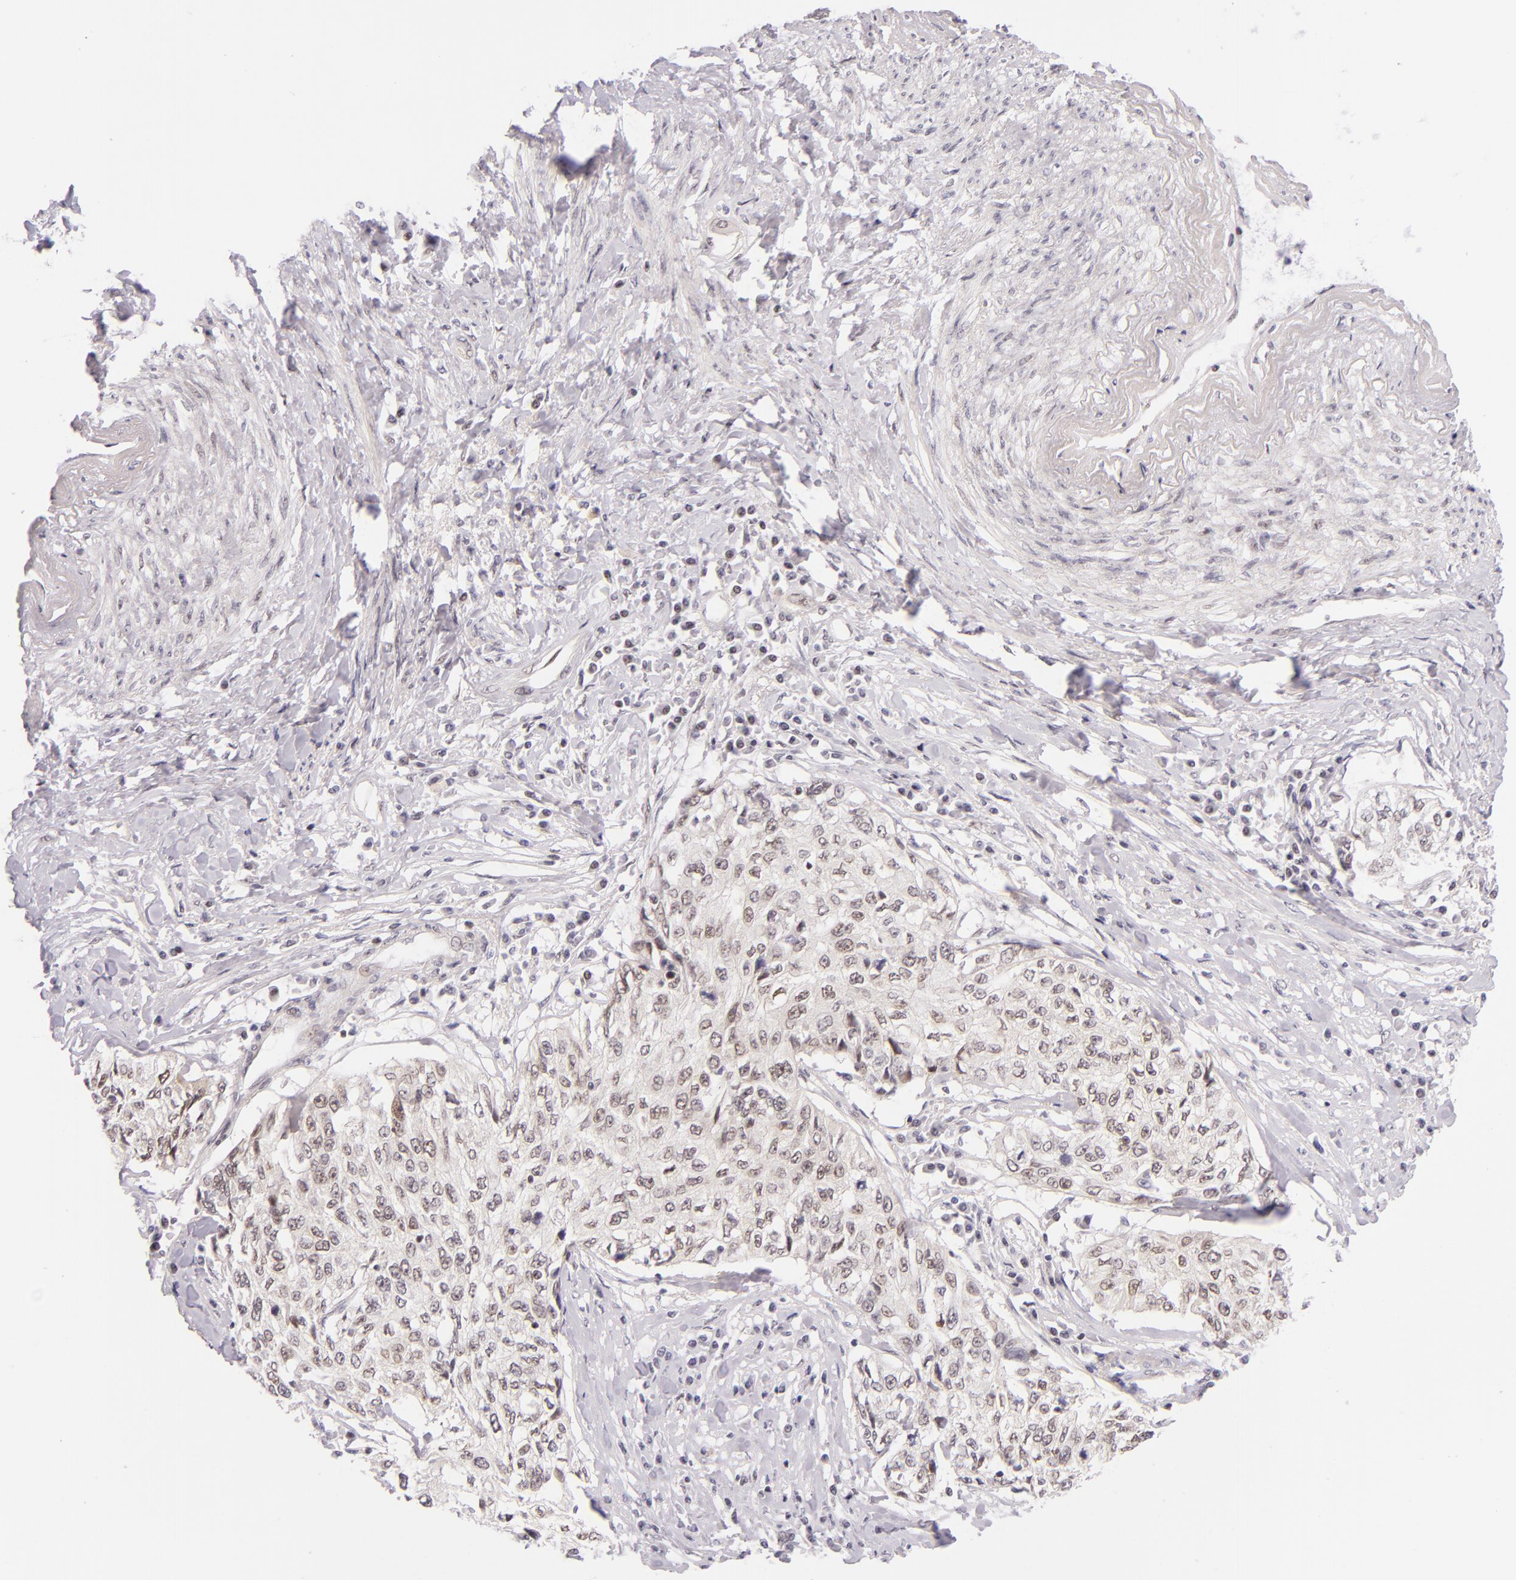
{"staining": {"intensity": "weak", "quantity": "<25%", "location": "cytoplasmic/membranous"}, "tissue": "cervical cancer", "cell_type": "Tumor cells", "image_type": "cancer", "snomed": [{"axis": "morphology", "description": "Squamous cell carcinoma, NOS"}, {"axis": "topography", "description": "Cervix"}], "caption": "Tumor cells are negative for brown protein staining in cervical cancer.", "gene": "BCL3", "patient": {"sex": "female", "age": 57}}